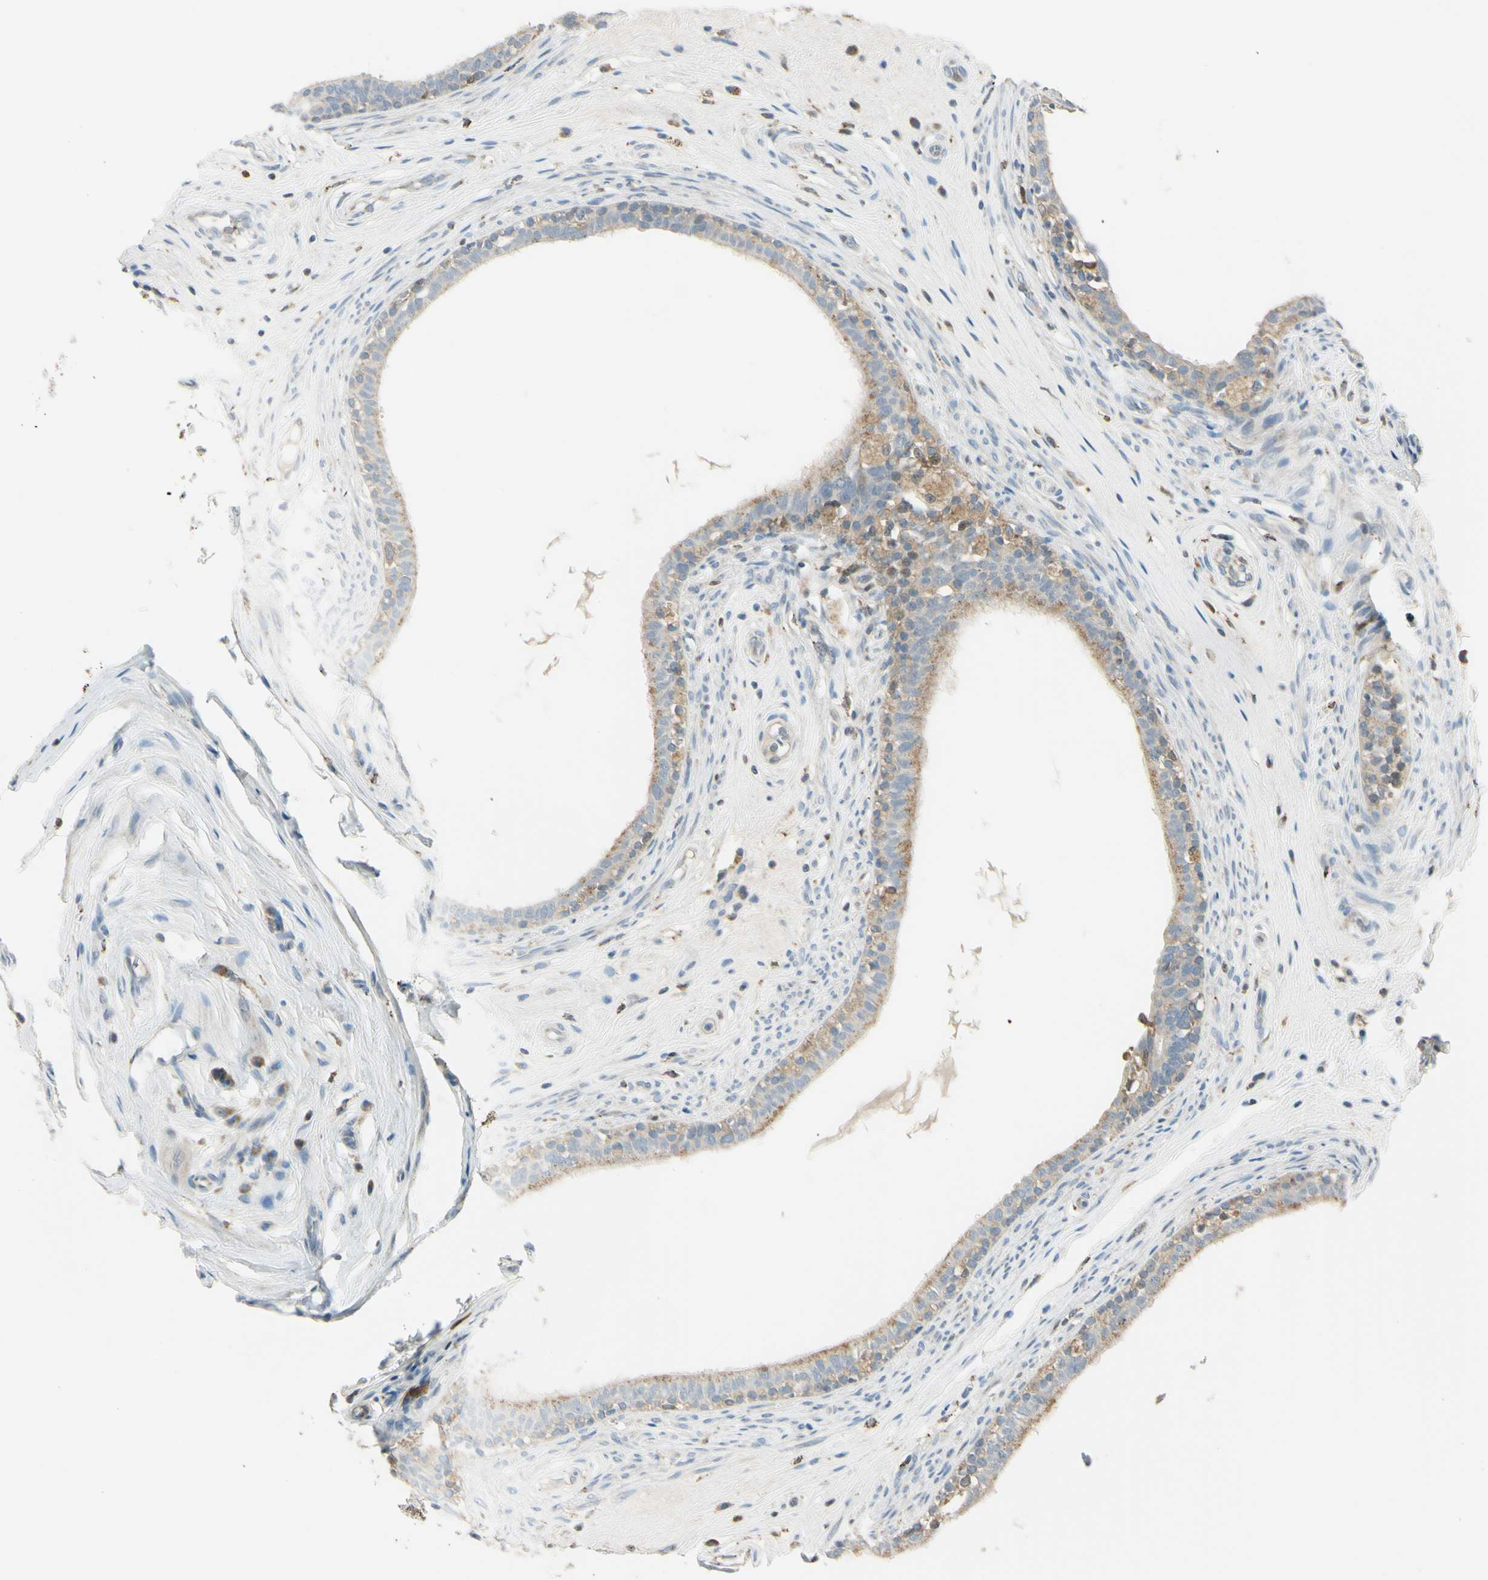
{"staining": {"intensity": "weak", "quantity": ">75%", "location": "cytoplasmic/membranous"}, "tissue": "epididymis", "cell_type": "Glandular cells", "image_type": "normal", "snomed": [{"axis": "morphology", "description": "Normal tissue, NOS"}, {"axis": "morphology", "description": "Inflammation, NOS"}, {"axis": "topography", "description": "Epididymis"}], "caption": "Epididymis stained with immunohistochemistry displays weak cytoplasmic/membranous expression in about >75% of glandular cells.", "gene": "CYRIB", "patient": {"sex": "male", "age": 84}}